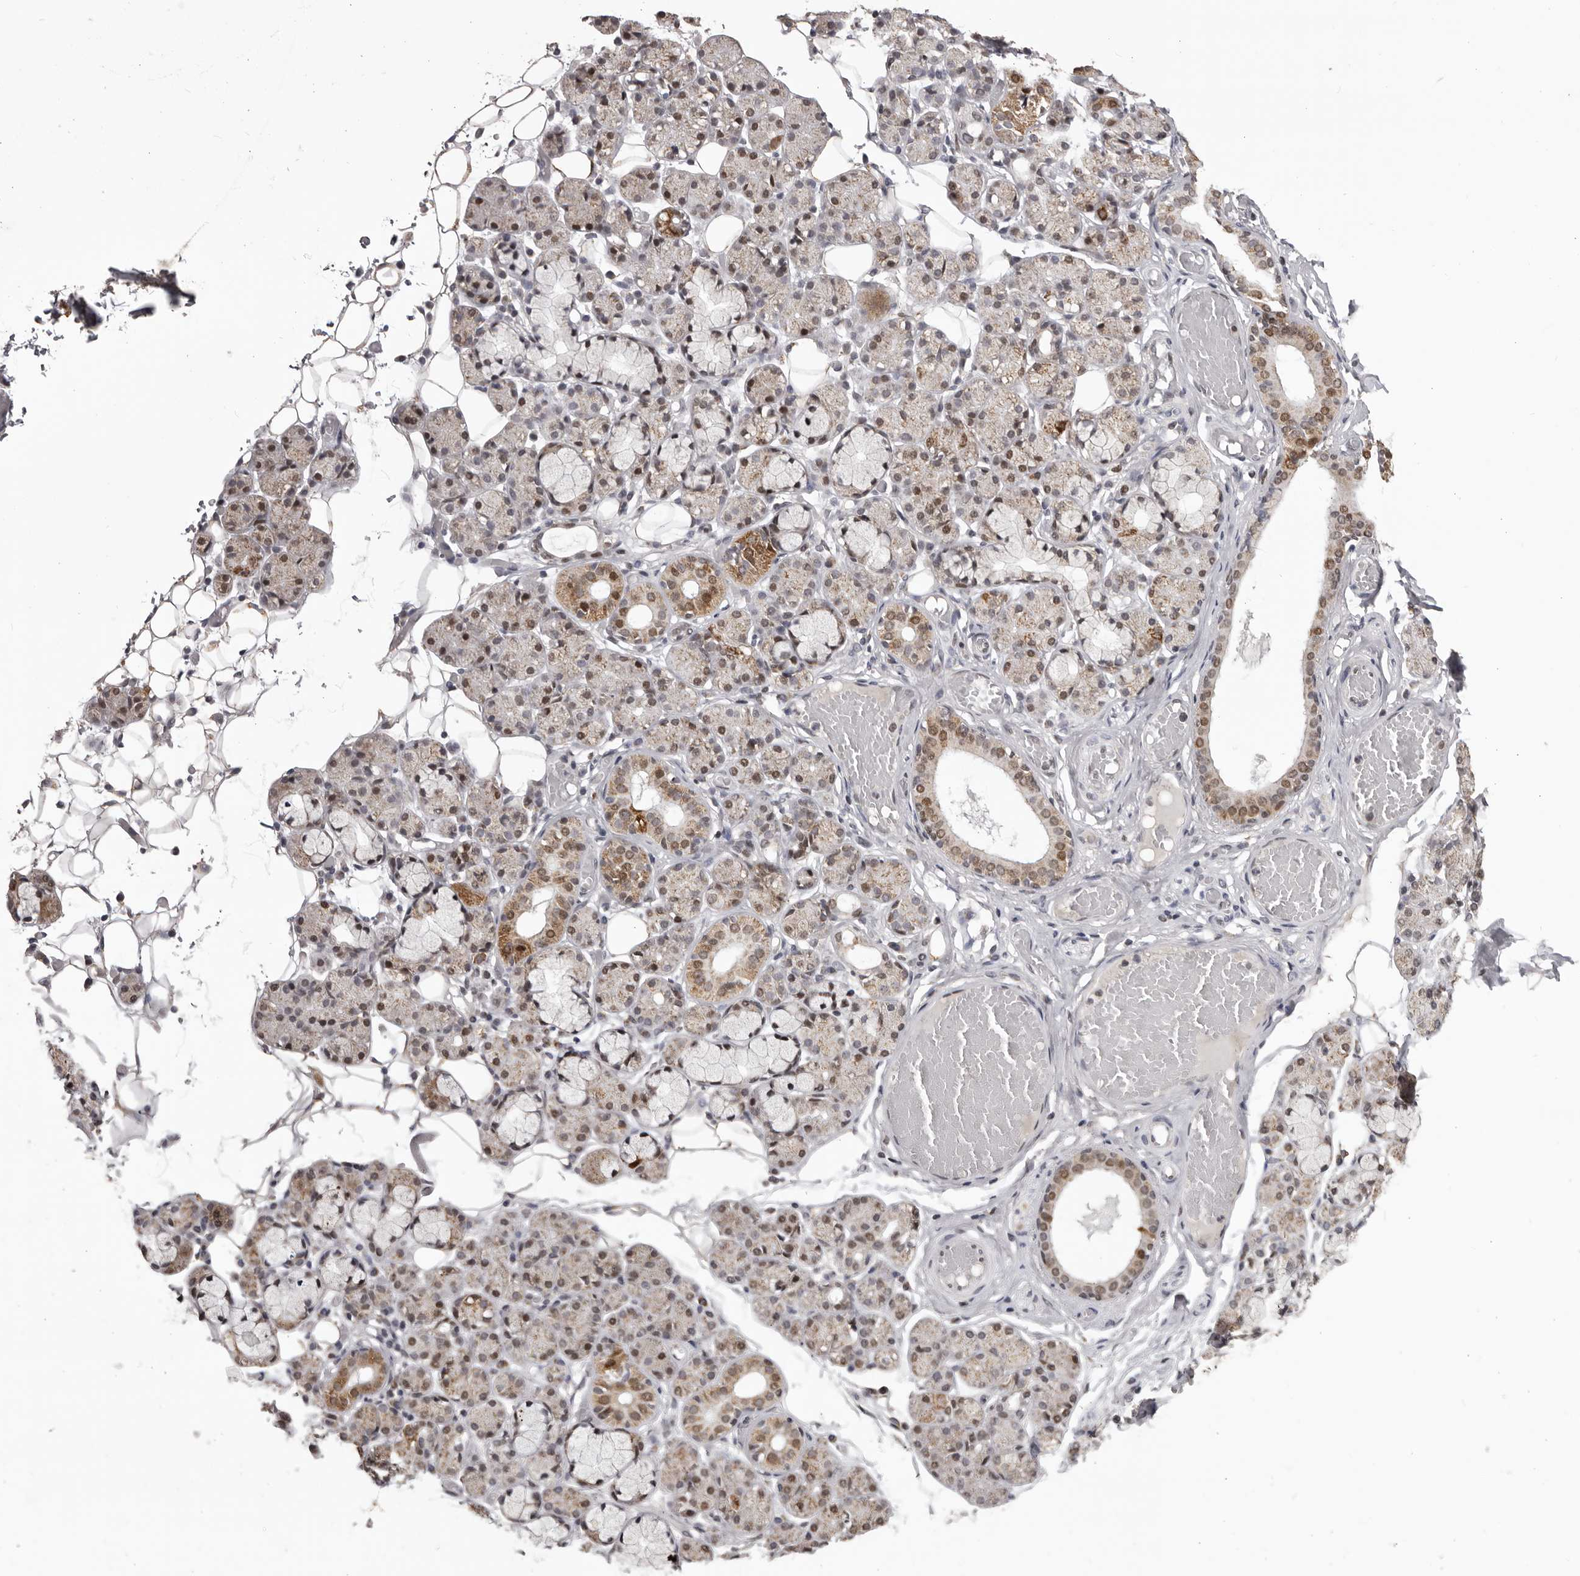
{"staining": {"intensity": "strong", "quantity": "<25%", "location": "cytoplasmic/membranous,nuclear"}, "tissue": "salivary gland", "cell_type": "Glandular cells", "image_type": "normal", "snomed": [{"axis": "morphology", "description": "Normal tissue, NOS"}, {"axis": "topography", "description": "Salivary gland"}], "caption": "Strong cytoplasmic/membranous,nuclear staining for a protein is seen in about <25% of glandular cells of normal salivary gland using immunohistochemistry (IHC).", "gene": "C17orf99", "patient": {"sex": "male", "age": 63}}